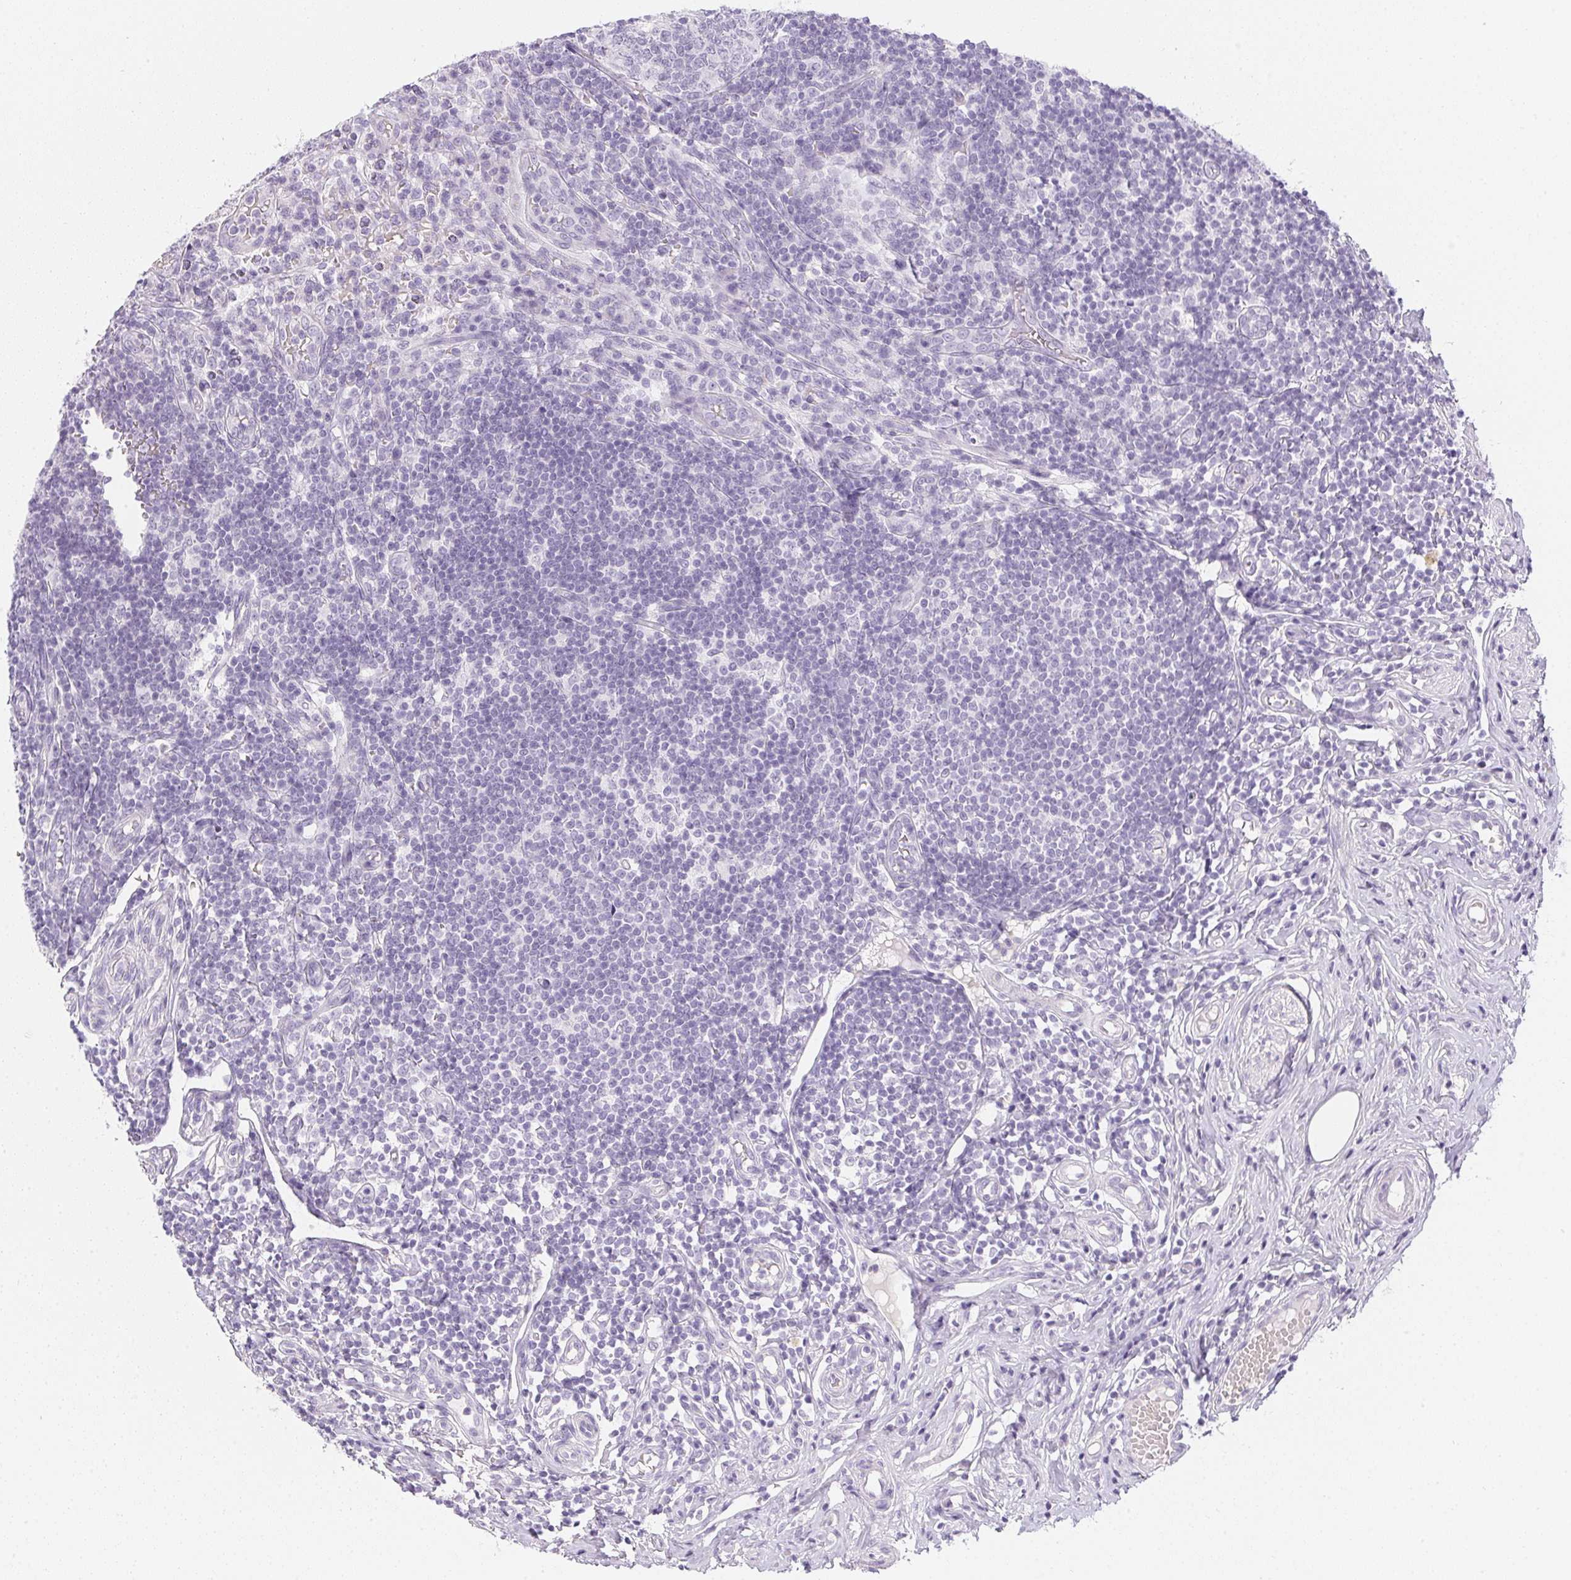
{"staining": {"intensity": "negative", "quantity": "none", "location": "none"}, "tissue": "appendix", "cell_type": "Glandular cells", "image_type": "normal", "snomed": [{"axis": "morphology", "description": "Normal tissue, NOS"}, {"axis": "topography", "description": "Appendix"}], "caption": "This micrograph is of benign appendix stained with immunohistochemistry (IHC) to label a protein in brown with the nuclei are counter-stained blue. There is no staining in glandular cells.", "gene": "PPY", "patient": {"sex": "male", "age": 18}}